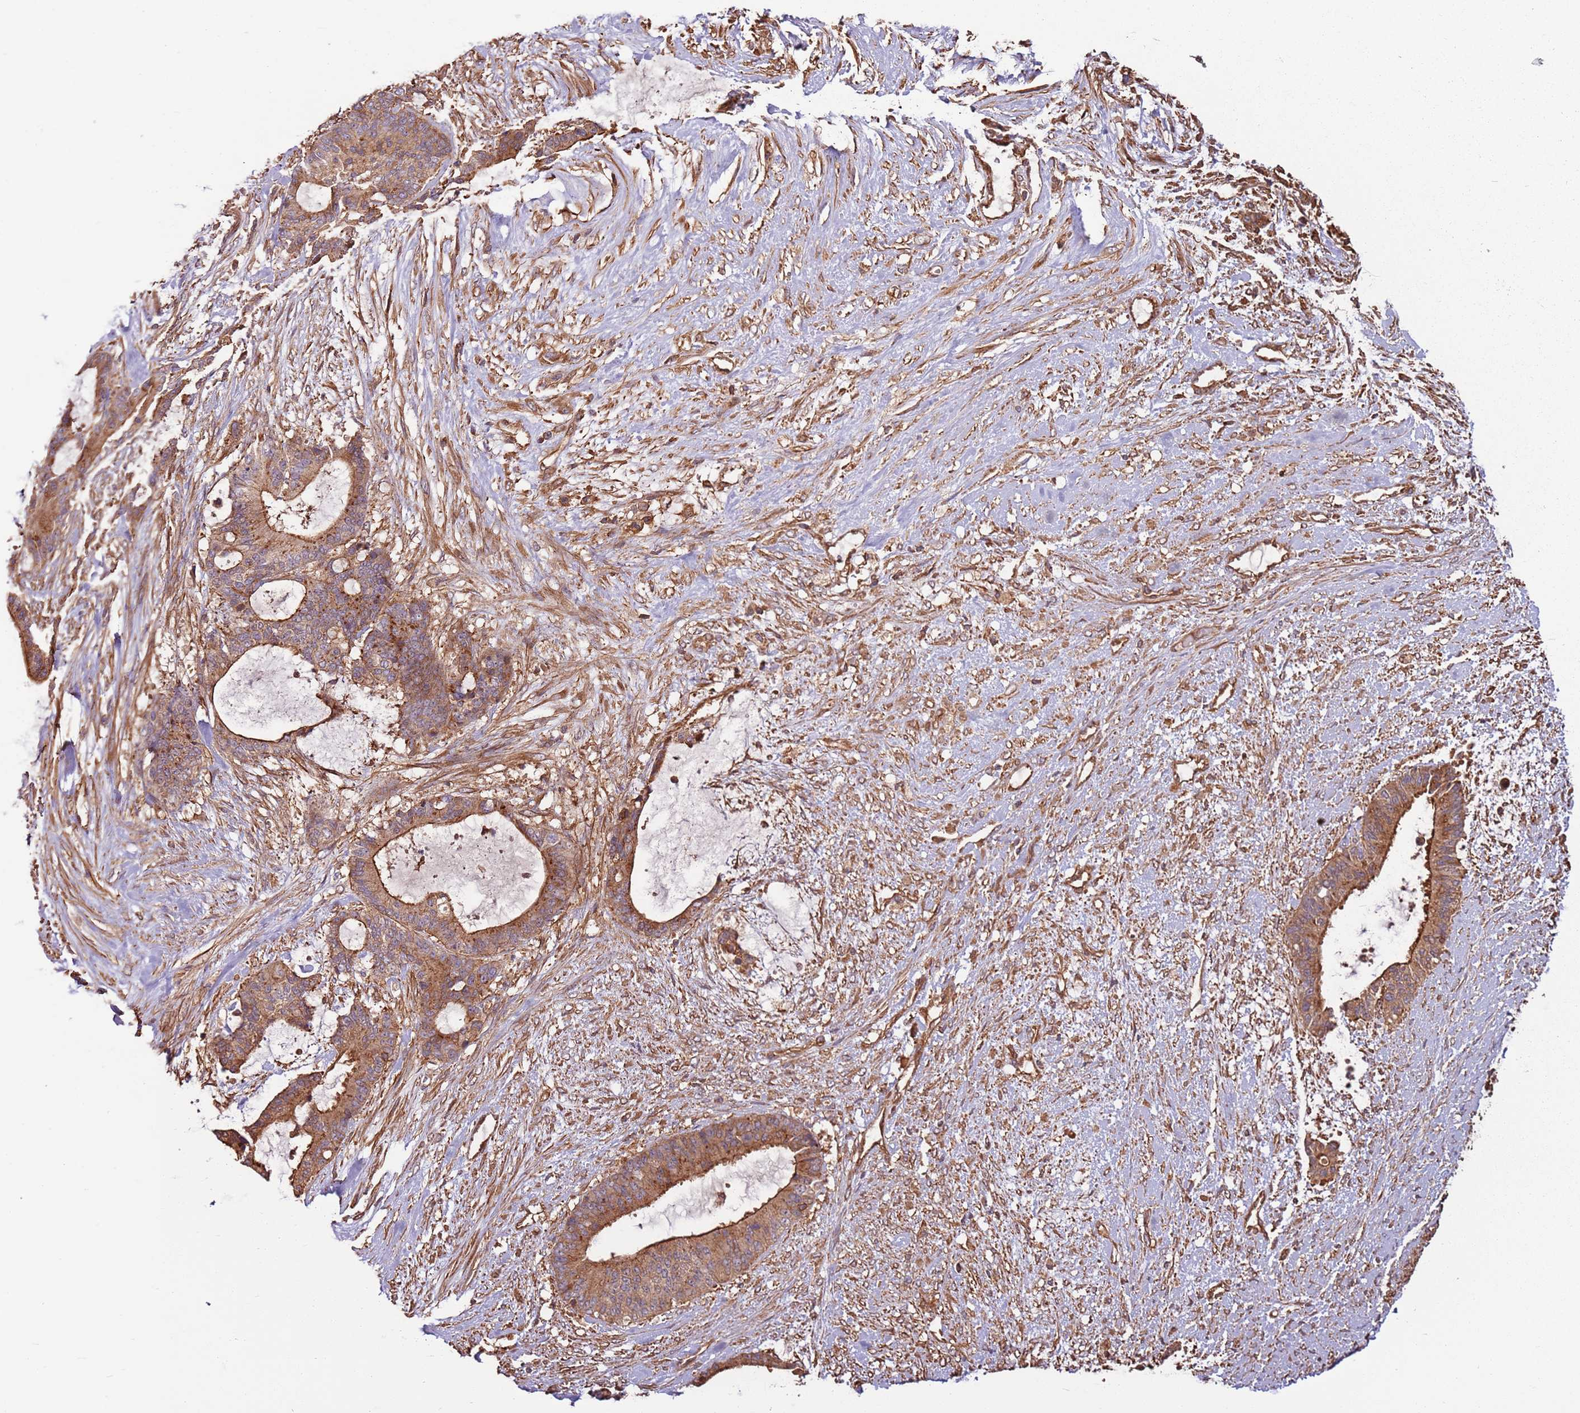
{"staining": {"intensity": "moderate", "quantity": ">75%", "location": "cytoplasmic/membranous"}, "tissue": "liver cancer", "cell_type": "Tumor cells", "image_type": "cancer", "snomed": [{"axis": "morphology", "description": "Normal tissue, NOS"}, {"axis": "morphology", "description": "Cholangiocarcinoma"}, {"axis": "topography", "description": "Liver"}, {"axis": "topography", "description": "Peripheral nerve tissue"}], "caption": "Immunohistochemical staining of liver cancer reveals moderate cytoplasmic/membranous protein staining in approximately >75% of tumor cells. Nuclei are stained in blue.", "gene": "ACVR2A", "patient": {"sex": "female", "age": 73}}